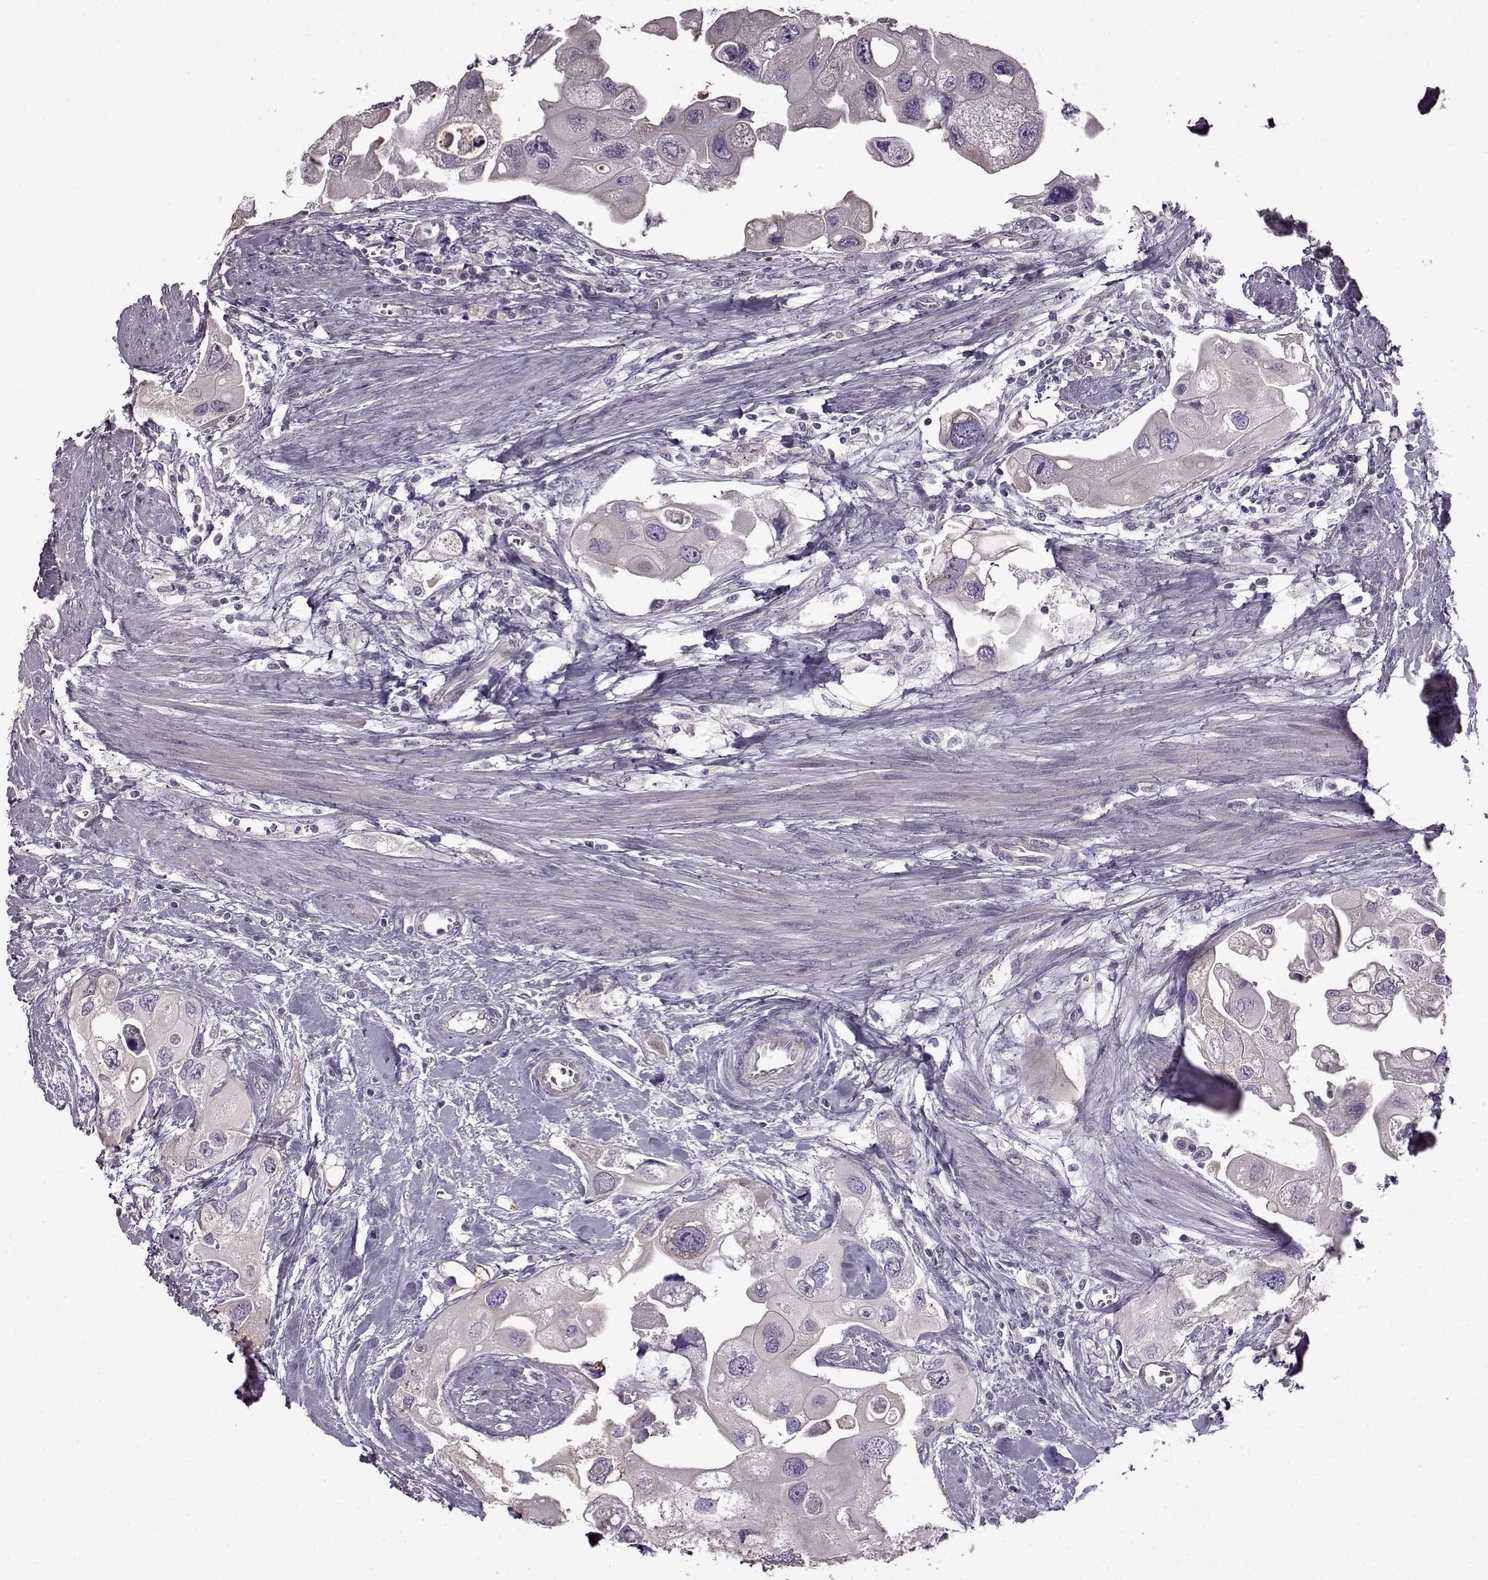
{"staining": {"intensity": "negative", "quantity": "none", "location": "none"}, "tissue": "urothelial cancer", "cell_type": "Tumor cells", "image_type": "cancer", "snomed": [{"axis": "morphology", "description": "Urothelial carcinoma, High grade"}, {"axis": "topography", "description": "Urinary bladder"}], "caption": "This photomicrograph is of urothelial cancer stained with IHC to label a protein in brown with the nuclei are counter-stained blue. There is no positivity in tumor cells.", "gene": "EDDM3B", "patient": {"sex": "male", "age": 59}}